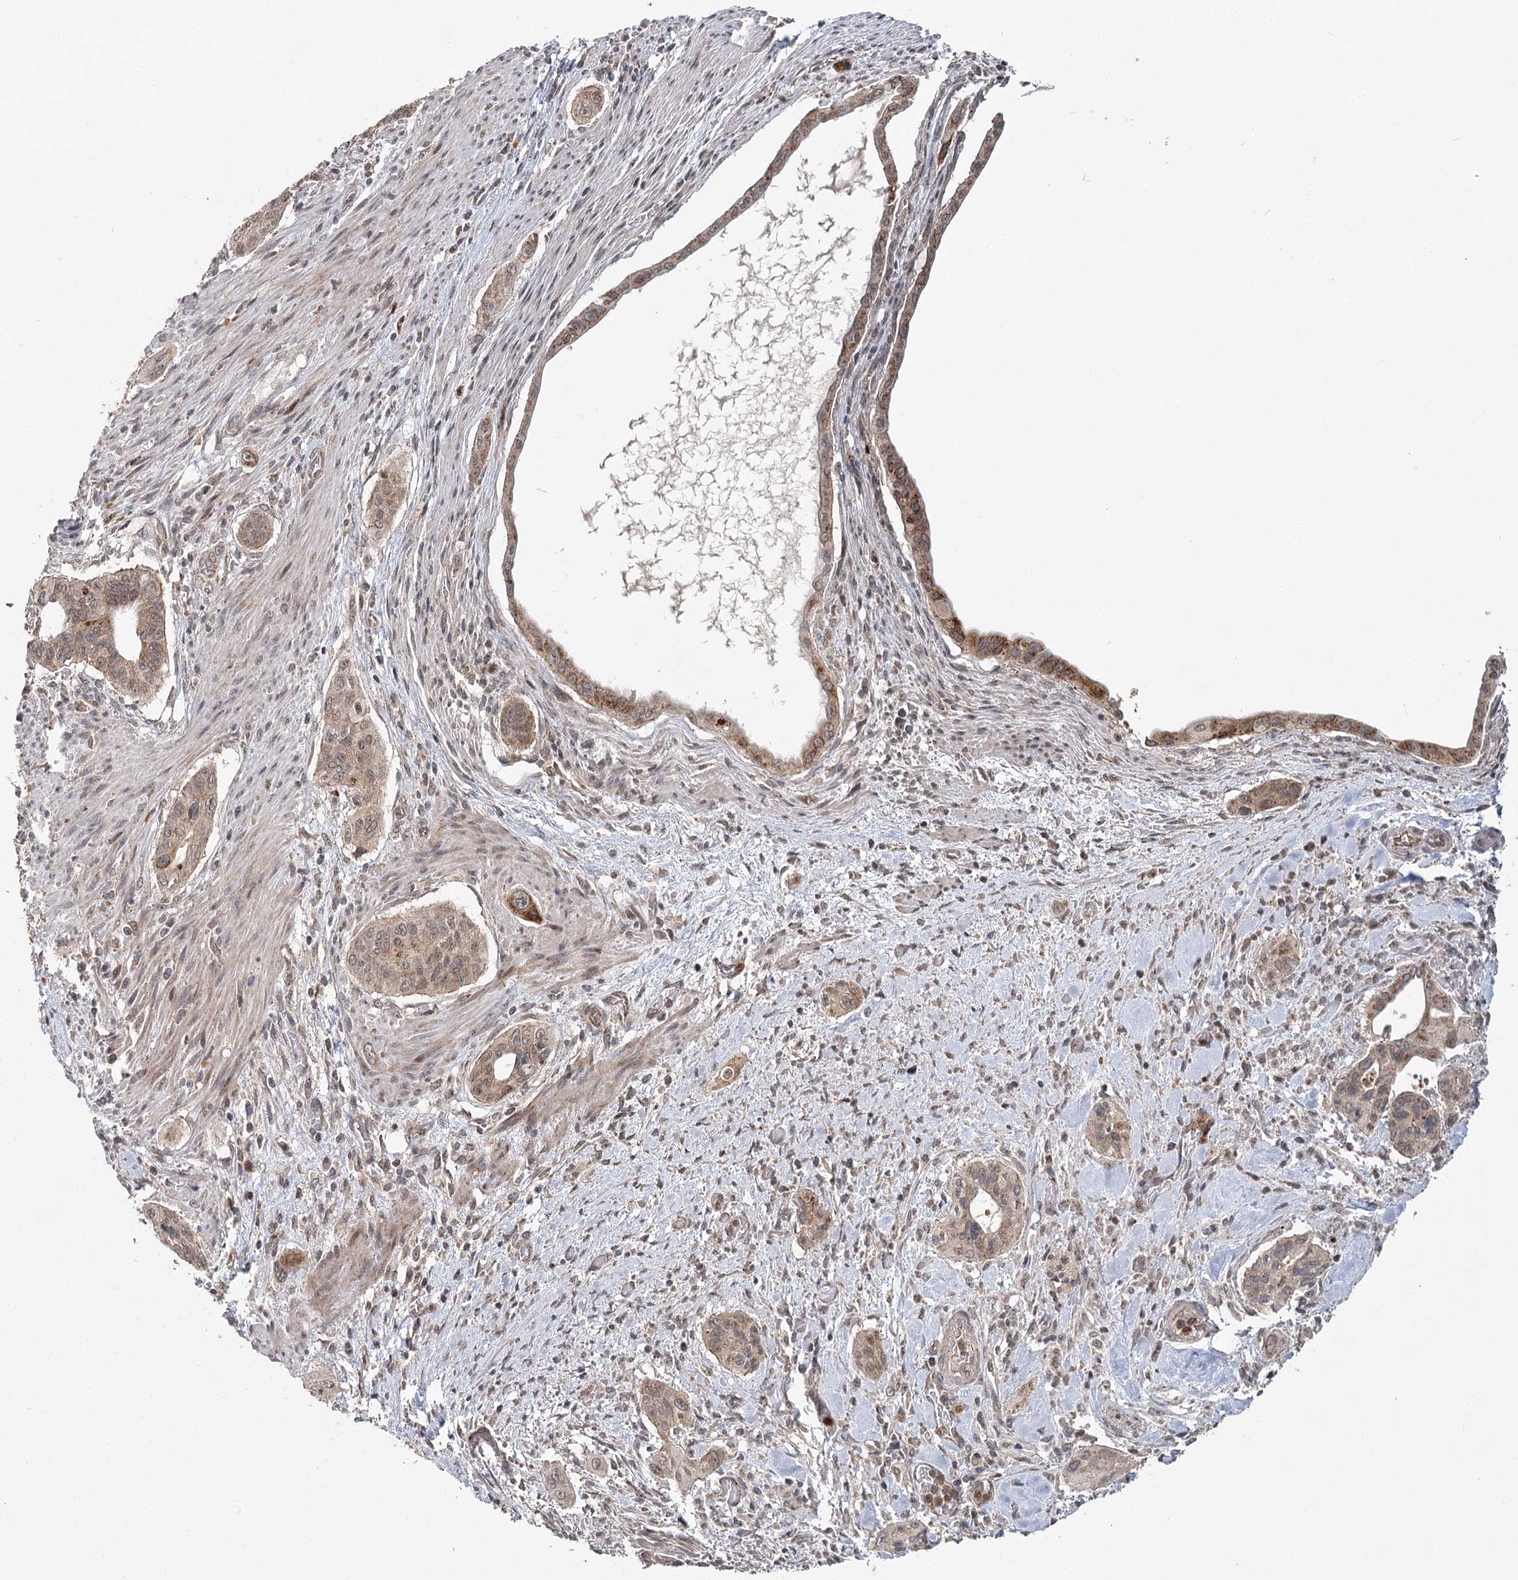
{"staining": {"intensity": "weak", "quantity": ">75%", "location": "cytoplasmic/membranous"}, "tissue": "pancreatic cancer", "cell_type": "Tumor cells", "image_type": "cancer", "snomed": [{"axis": "morphology", "description": "Adenocarcinoma, NOS"}, {"axis": "topography", "description": "Pancreas"}], "caption": "An image of pancreatic adenocarcinoma stained for a protein exhibits weak cytoplasmic/membranous brown staining in tumor cells.", "gene": "ZNRF3", "patient": {"sex": "male", "age": 77}}